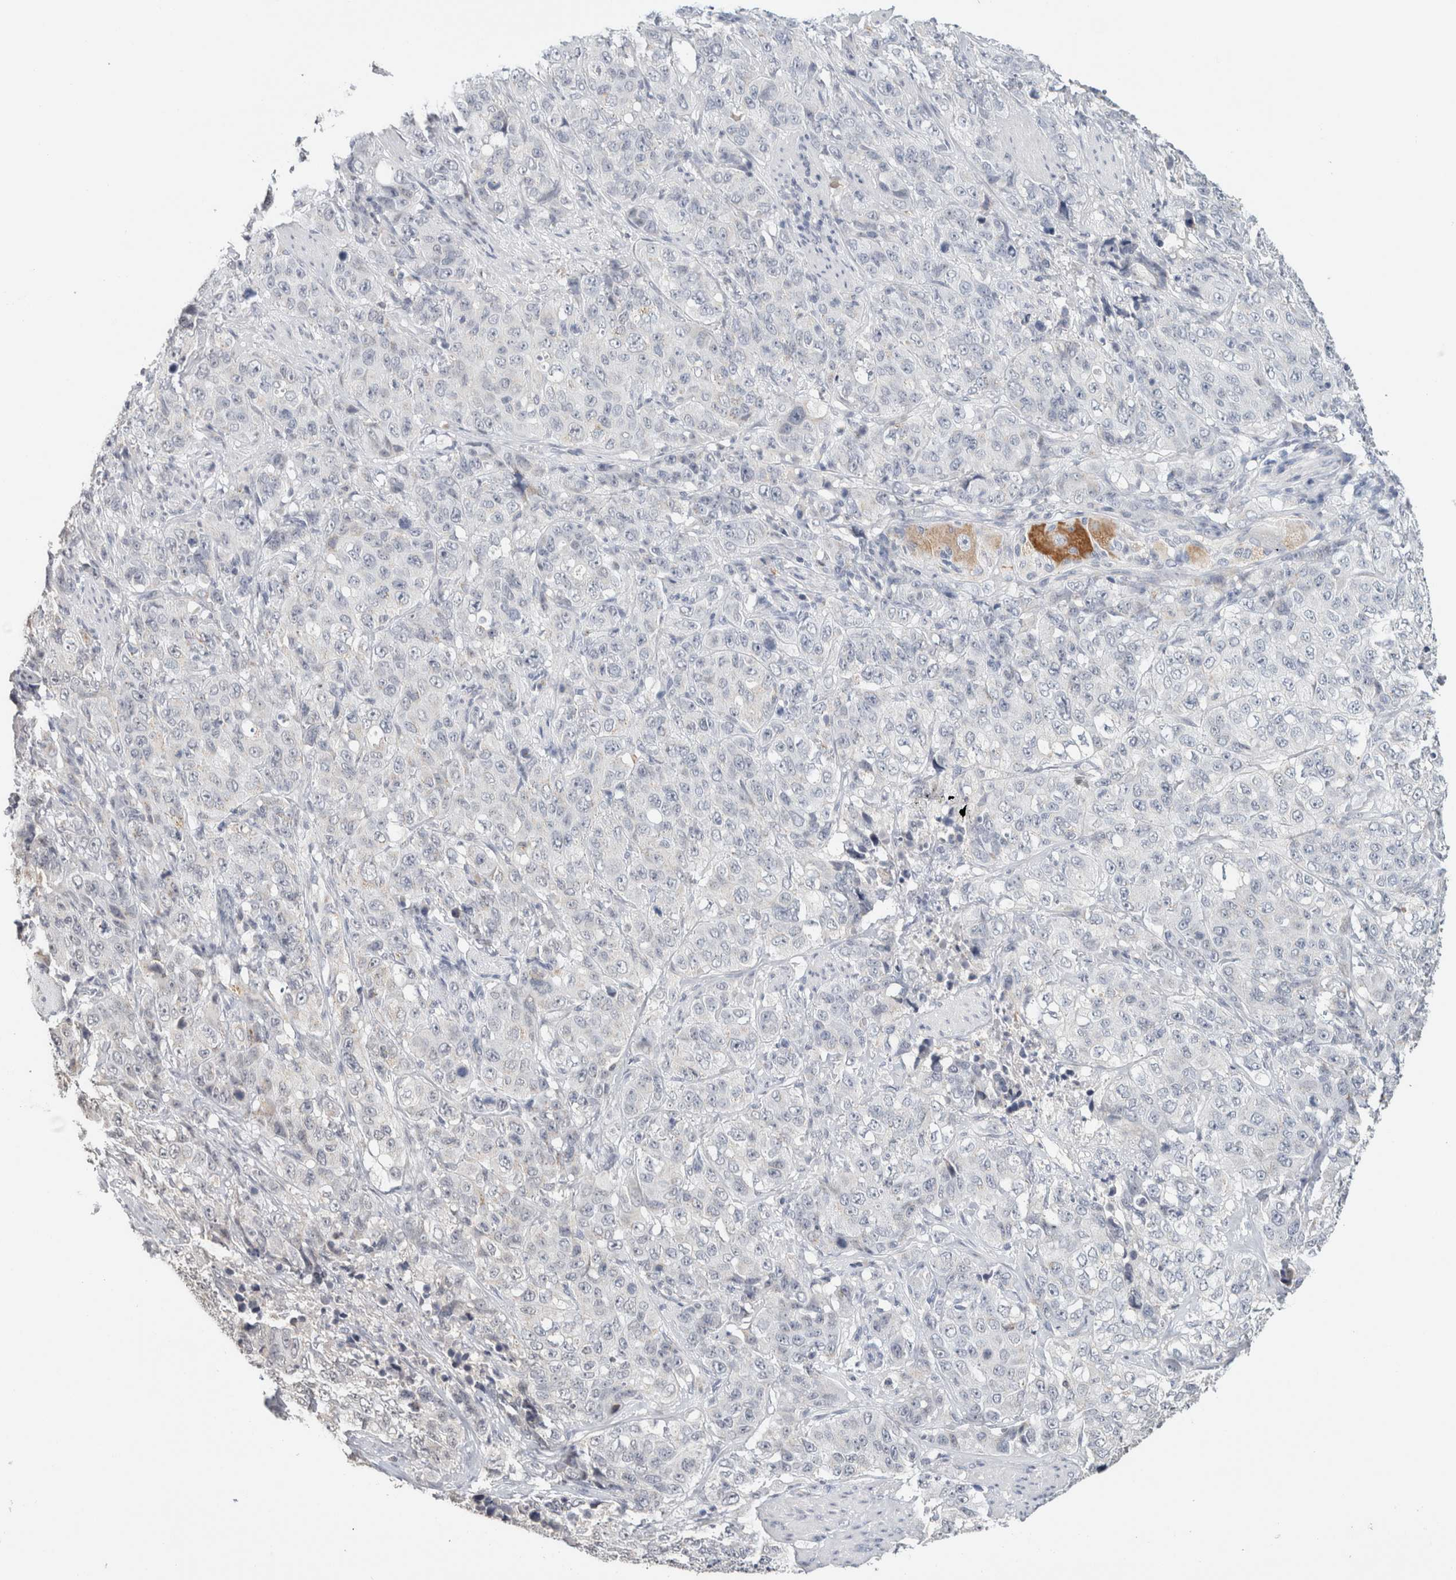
{"staining": {"intensity": "negative", "quantity": "none", "location": "none"}, "tissue": "stomach cancer", "cell_type": "Tumor cells", "image_type": "cancer", "snomed": [{"axis": "morphology", "description": "Adenocarcinoma, NOS"}, {"axis": "topography", "description": "Stomach"}], "caption": "Immunohistochemistry photomicrograph of neoplastic tissue: human adenocarcinoma (stomach) stained with DAB demonstrates no significant protein staining in tumor cells.", "gene": "CRAT", "patient": {"sex": "male", "age": 48}}